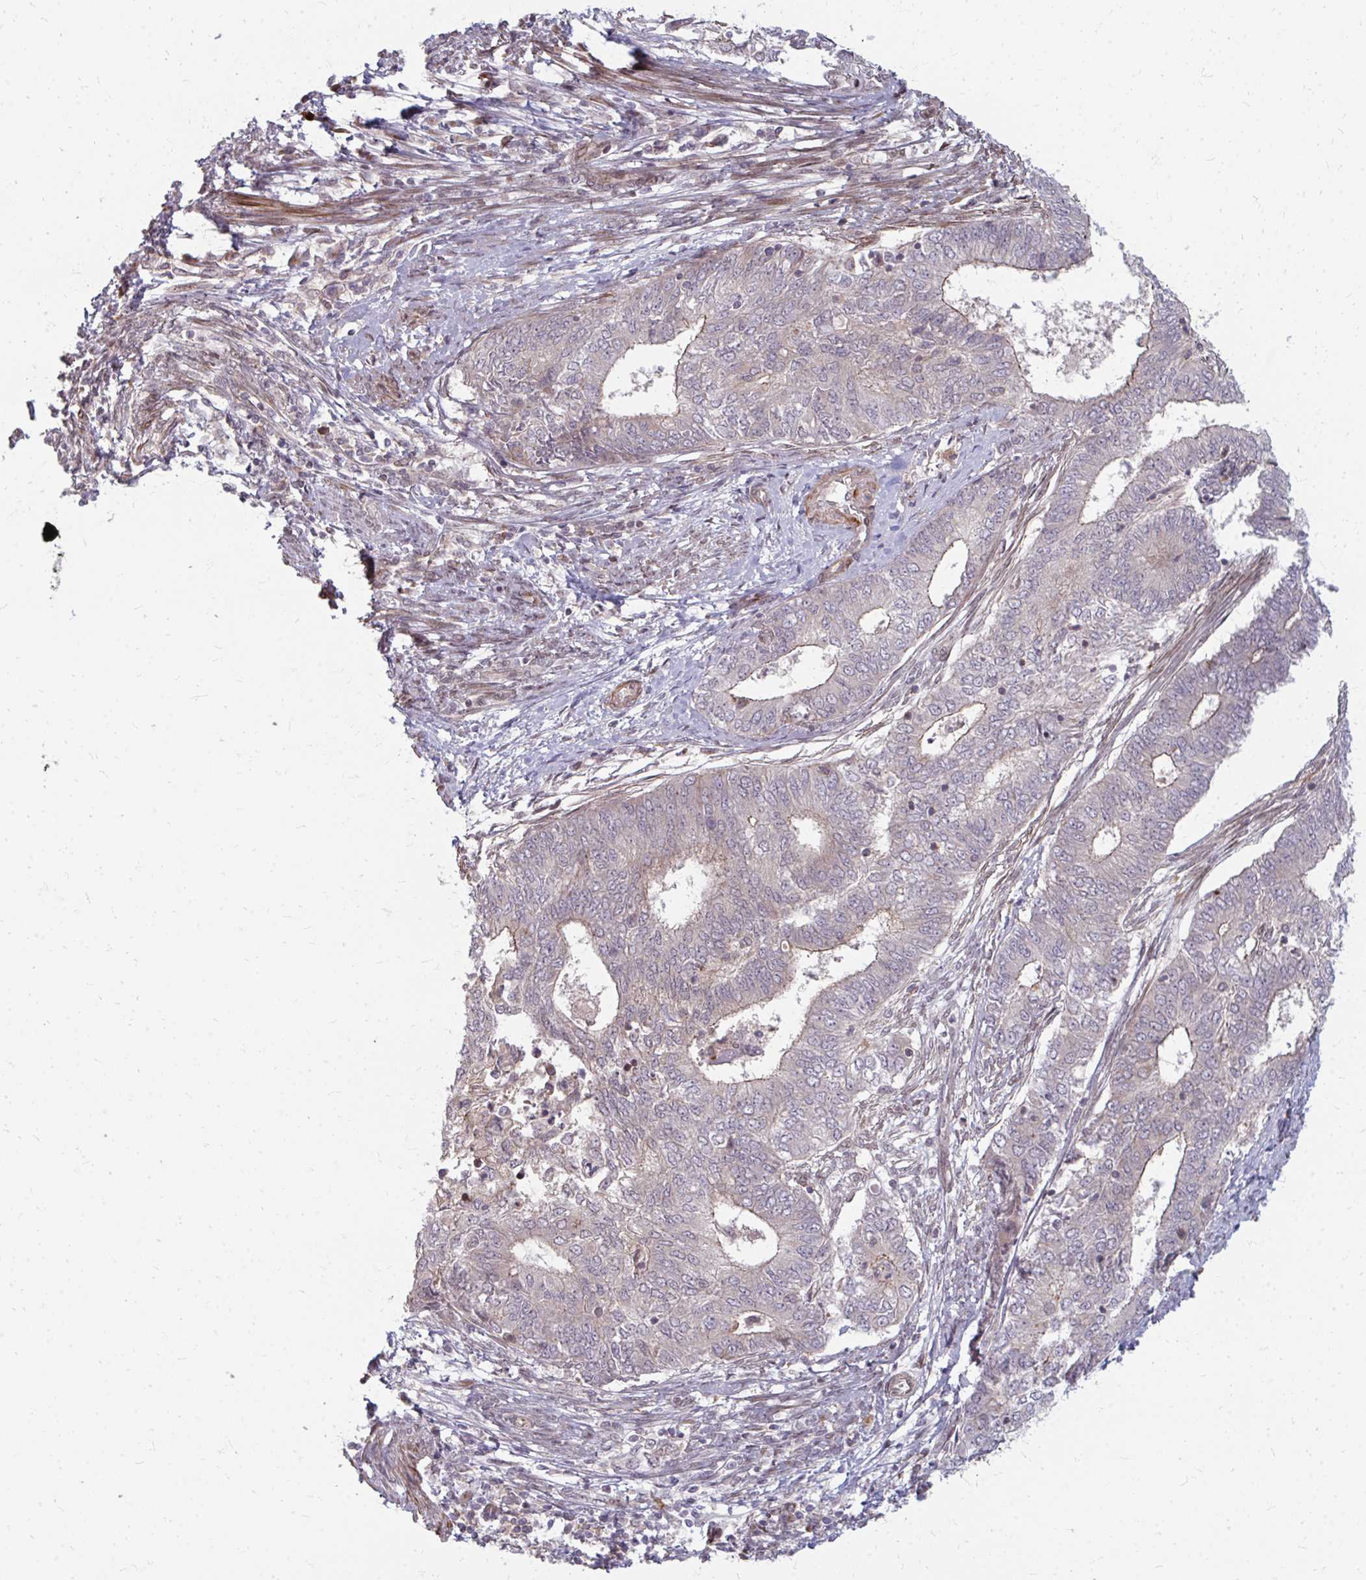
{"staining": {"intensity": "negative", "quantity": "none", "location": "none"}, "tissue": "endometrial cancer", "cell_type": "Tumor cells", "image_type": "cancer", "snomed": [{"axis": "morphology", "description": "Adenocarcinoma, NOS"}, {"axis": "topography", "description": "Endometrium"}], "caption": "A high-resolution micrograph shows immunohistochemistry (IHC) staining of adenocarcinoma (endometrial), which reveals no significant positivity in tumor cells.", "gene": "ZNF285", "patient": {"sex": "female", "age": 62}}